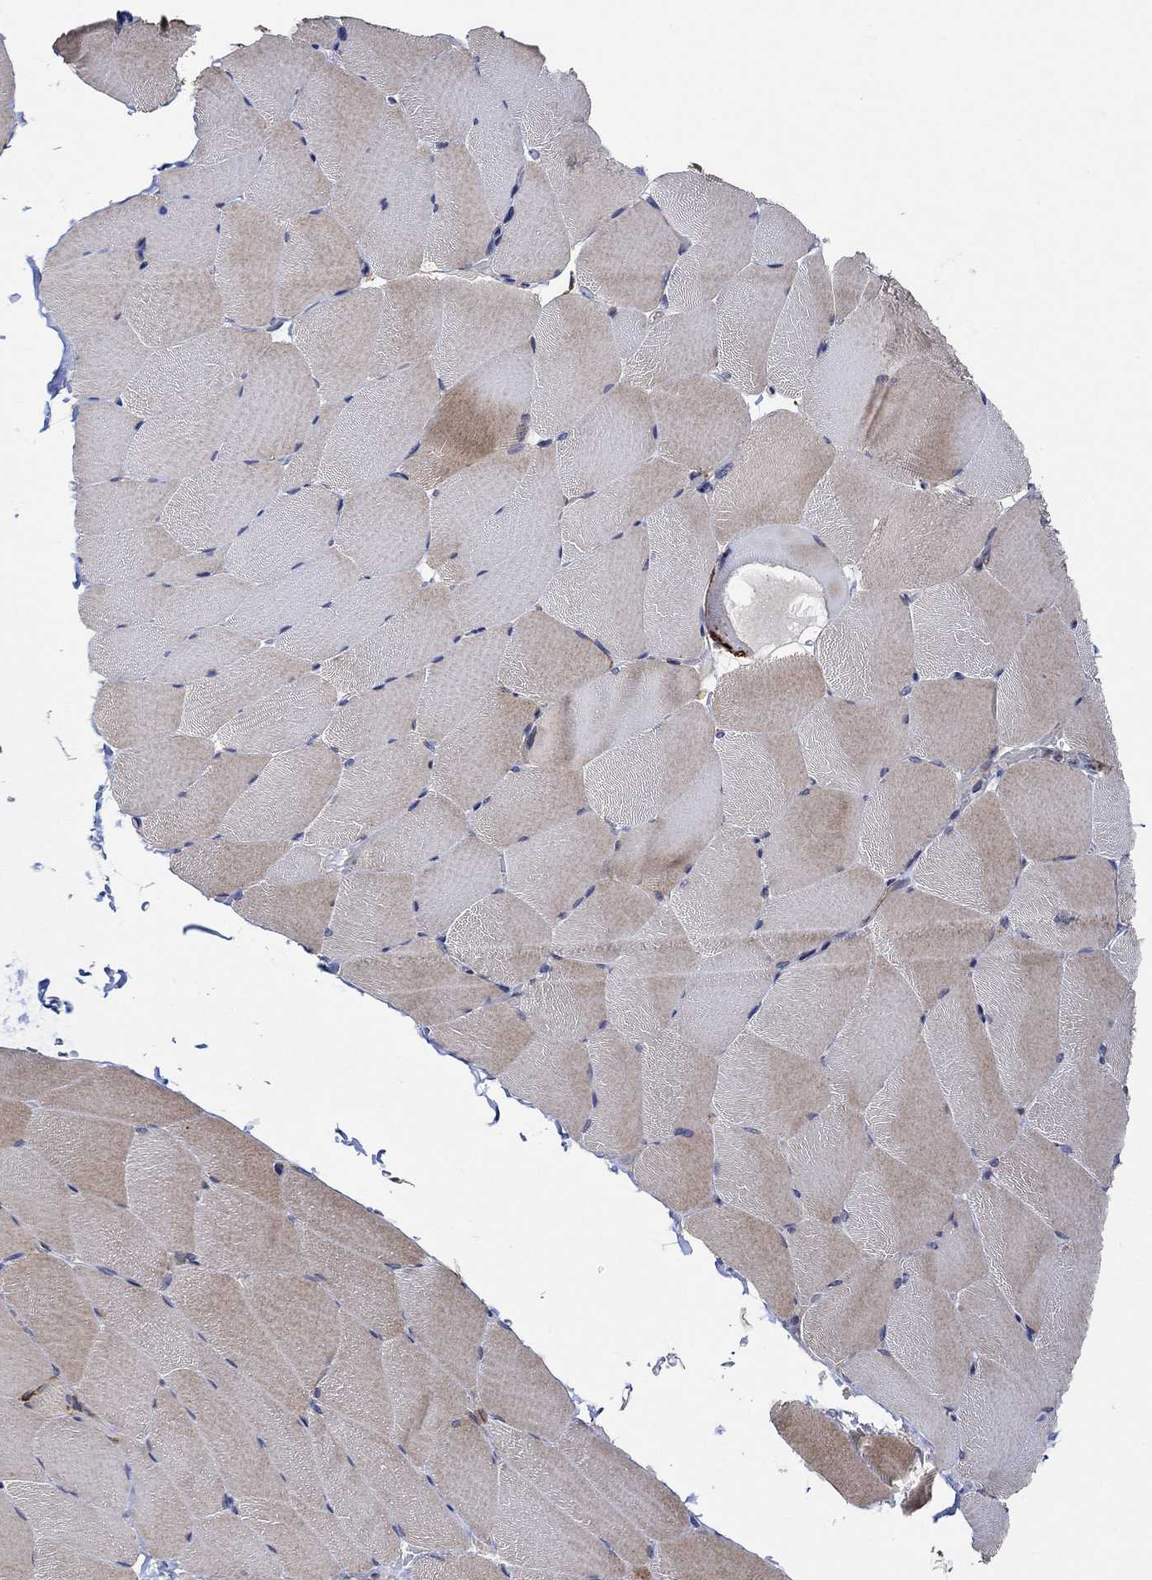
{"staining": {"intensity": "weak", "quantity": "25%-75%", "location": "cytoplasmic/membranous"}, "tissue": "skeletal muscle", "cell_type": "Myocytes", "image_type": "normal", "snomed": [{"axis": "morphology", "description": "Normal tissue, NOS"}, {"axis": "topography", "description": "Skeletal muscle"}], "caption": "DAB immunohistochemical staining of normal human skeletal muscle demonstrates weak cytoplasmic/membranous protein positivity in approximately 25%-75% of myocytes. (IHC, brightfield microscopy, high magnification).", "gene": "CAMK1D", "patient": {"sex": "female", "age": 37}}